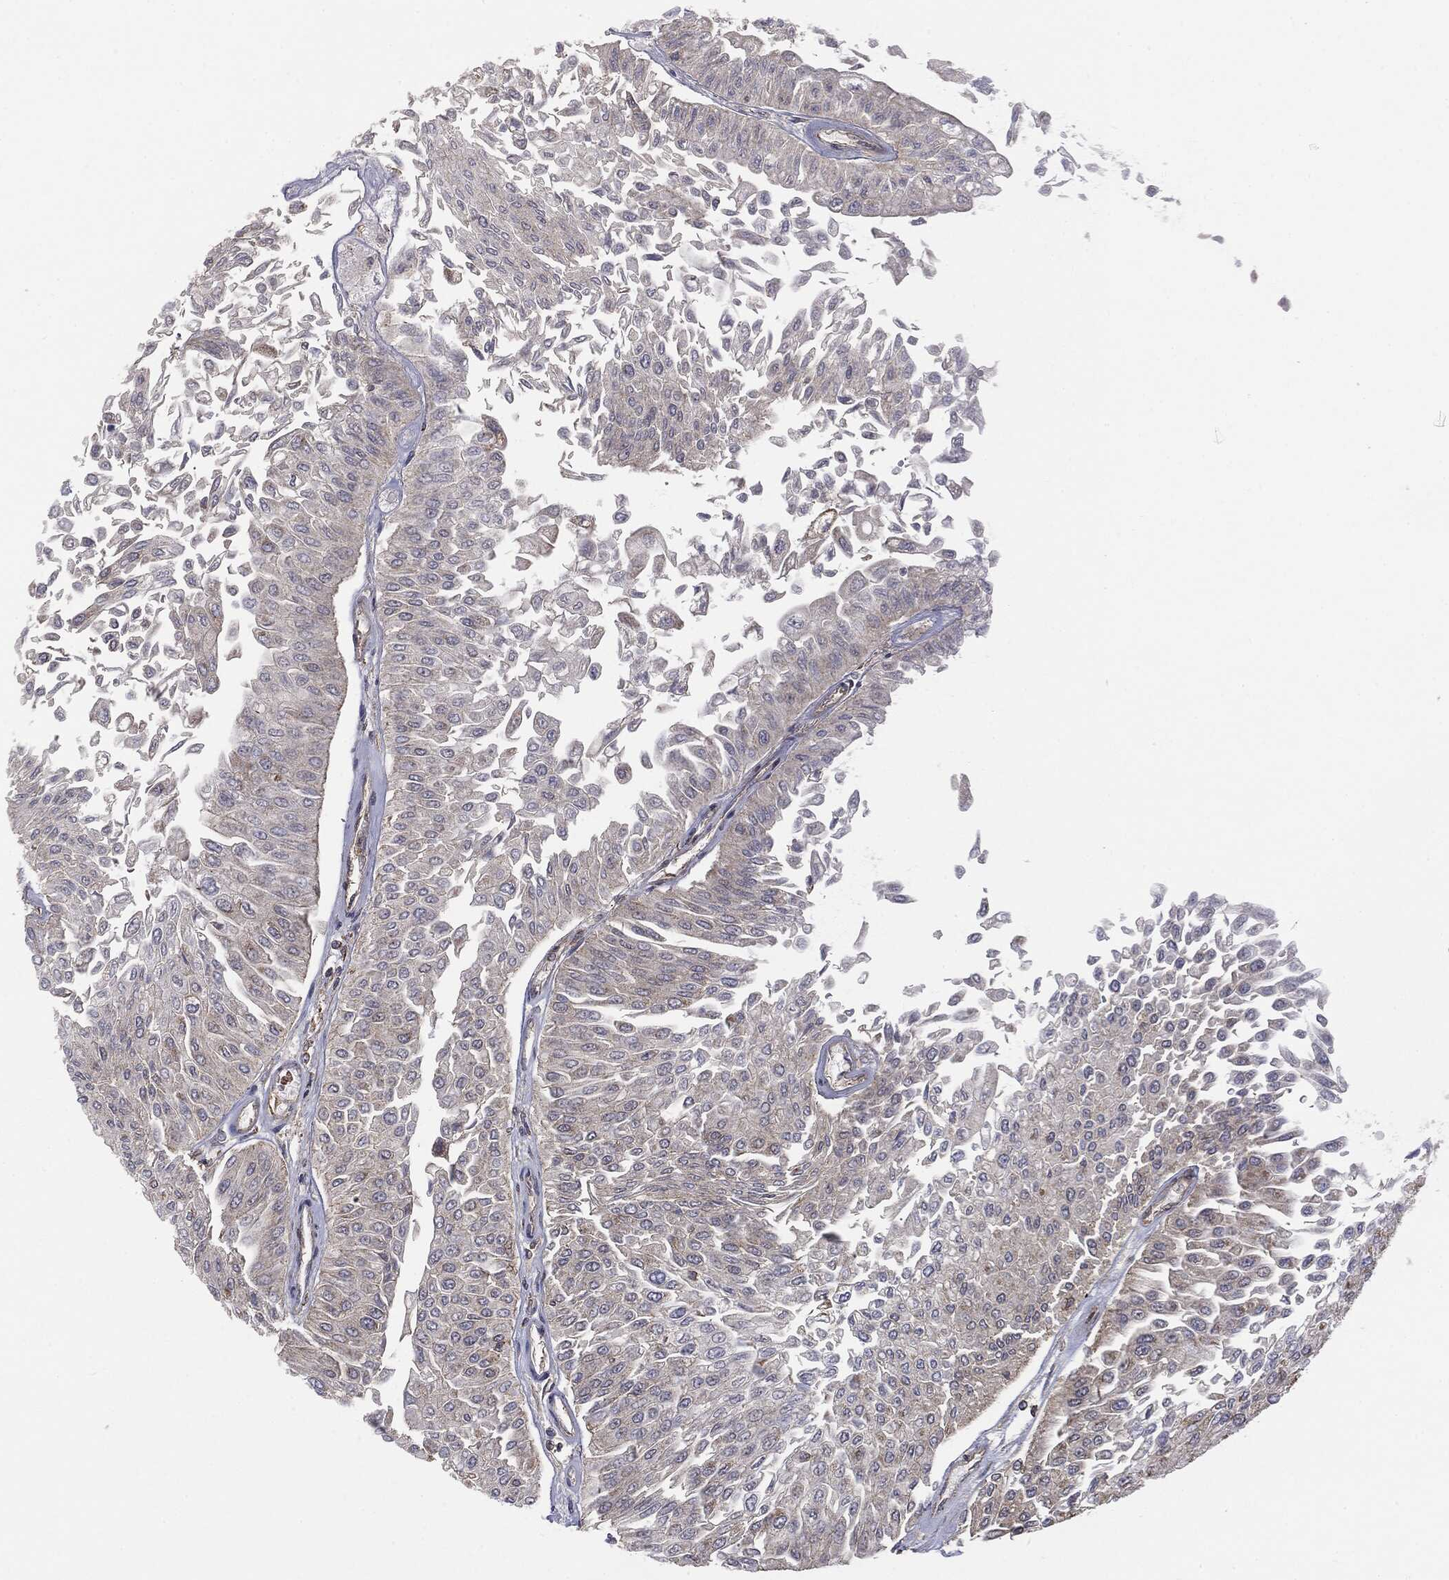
{"staining": {"intensity": "negative", "quantity": "none", "location": "none"}, "tissue": "urothelial cancer", "cell_type": "Tumor cells", "image_type": "cancer", "snomed": [{"axis": "morphology", "description": "Urothelial carcinoma, Low grade"}, {"axis": "topography", "description": "Urinary bladder"}], "caption": "Immunohistochemistry (IHC) histopathology image of urothelial cancer stained for a protein (brown), which demonstrates no positivity in tumor cells. The staining was performed using DAB to visualize the protein expression in brown, while the nuclei were stained in blue with hematoxylin (Magnification: 20x).", "gene": "MTOR", "patient": {"sex": "male", "age": 67}}